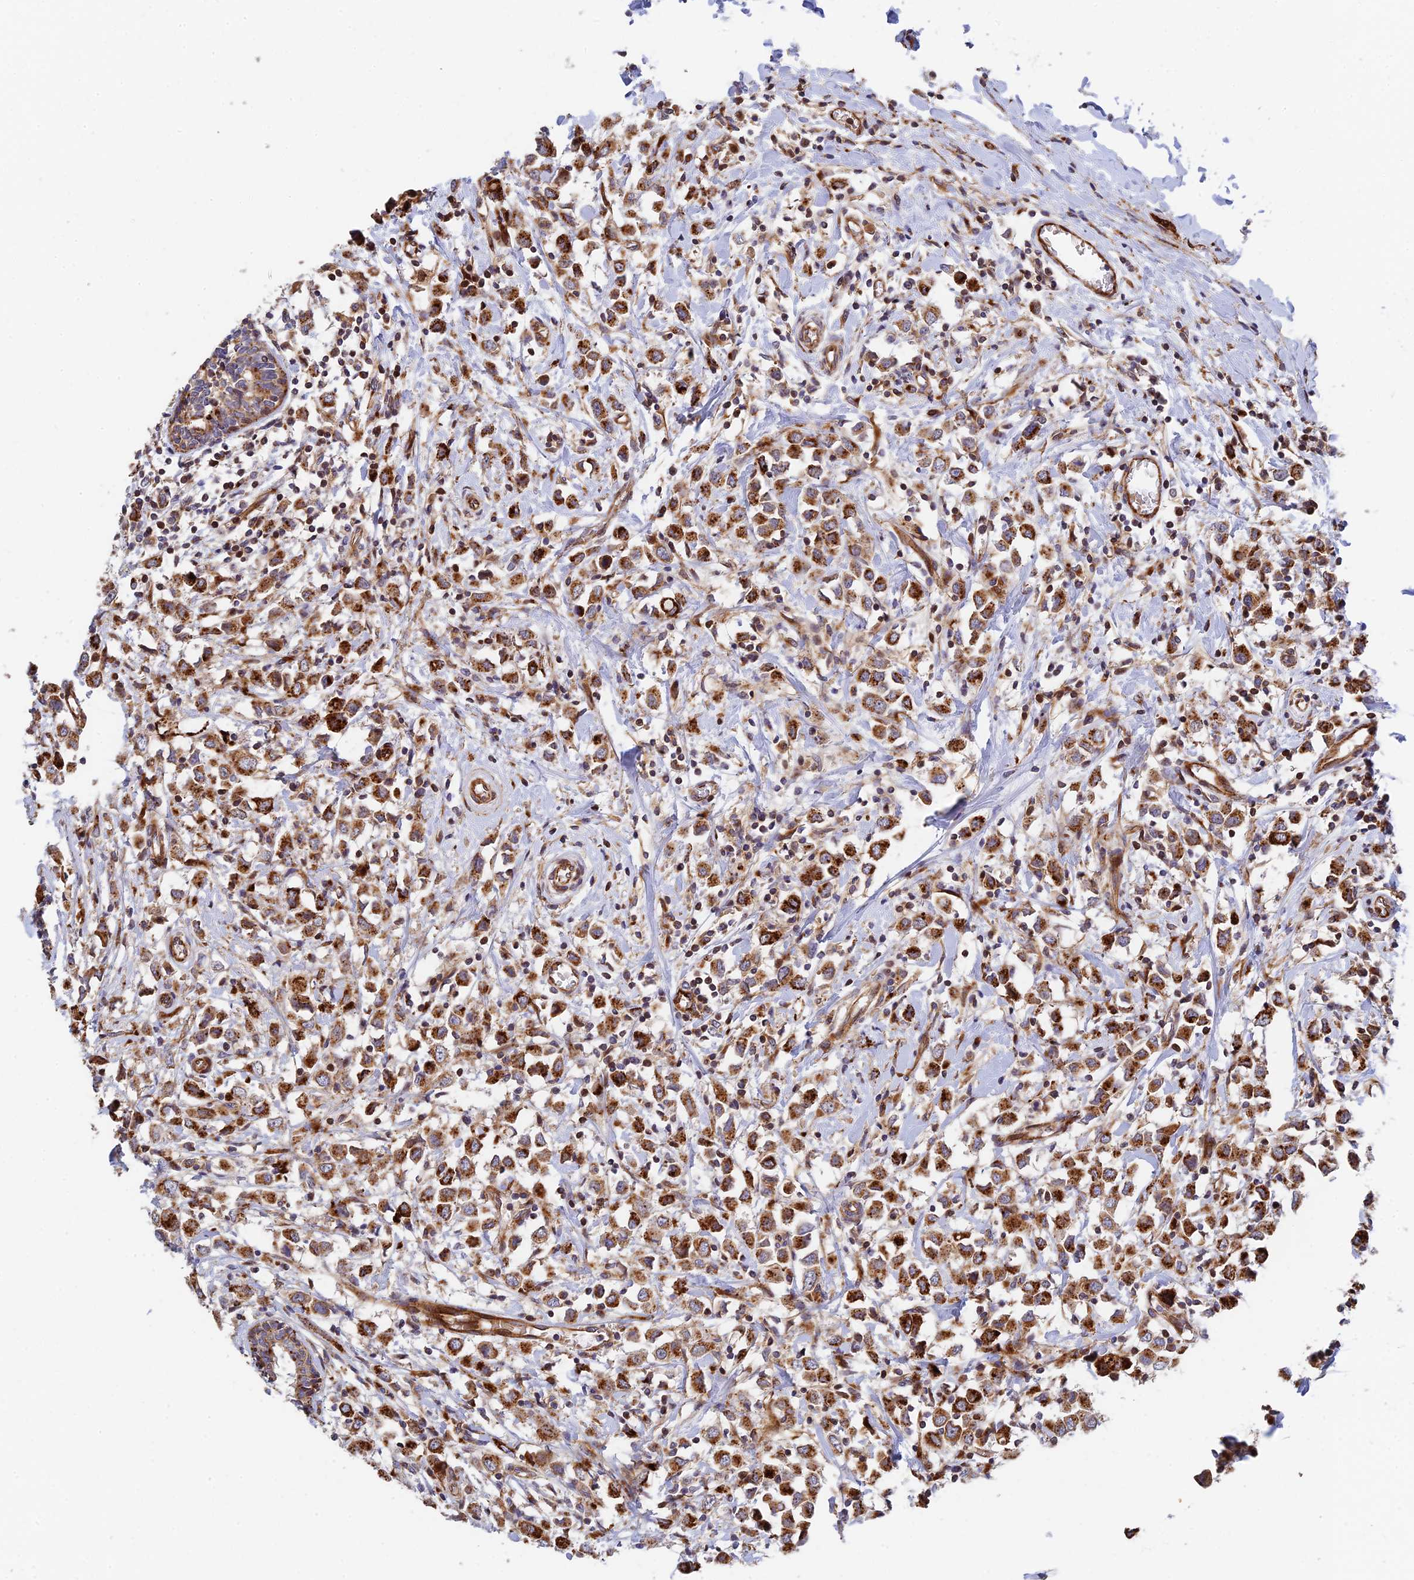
{"staining": {"intensity": "strong", "quantity": ">75%", "location": "cytoplasmic/membranous"}, "tissue": "breast cancer", "cell_type": "Tumor cells", "image_type": "cancer", "snomed": [{"axis": "morphology", "description": "Duct carcinoma"}, {"axis": "topography", "description": "Breast"}], "caption": "Immunohistochemistry image of neoplastic tissue: human invasive ductal carcinoma (breast) stained using IHC exhibits high levels of strong protein expression localized specifically in the cytoplasmic/membranous of tumor cells, appearing as a cytoplasmic/membranous brown color.", "gene": "PPP2R3C", "patient": {"sex": "female", "age": 61}}